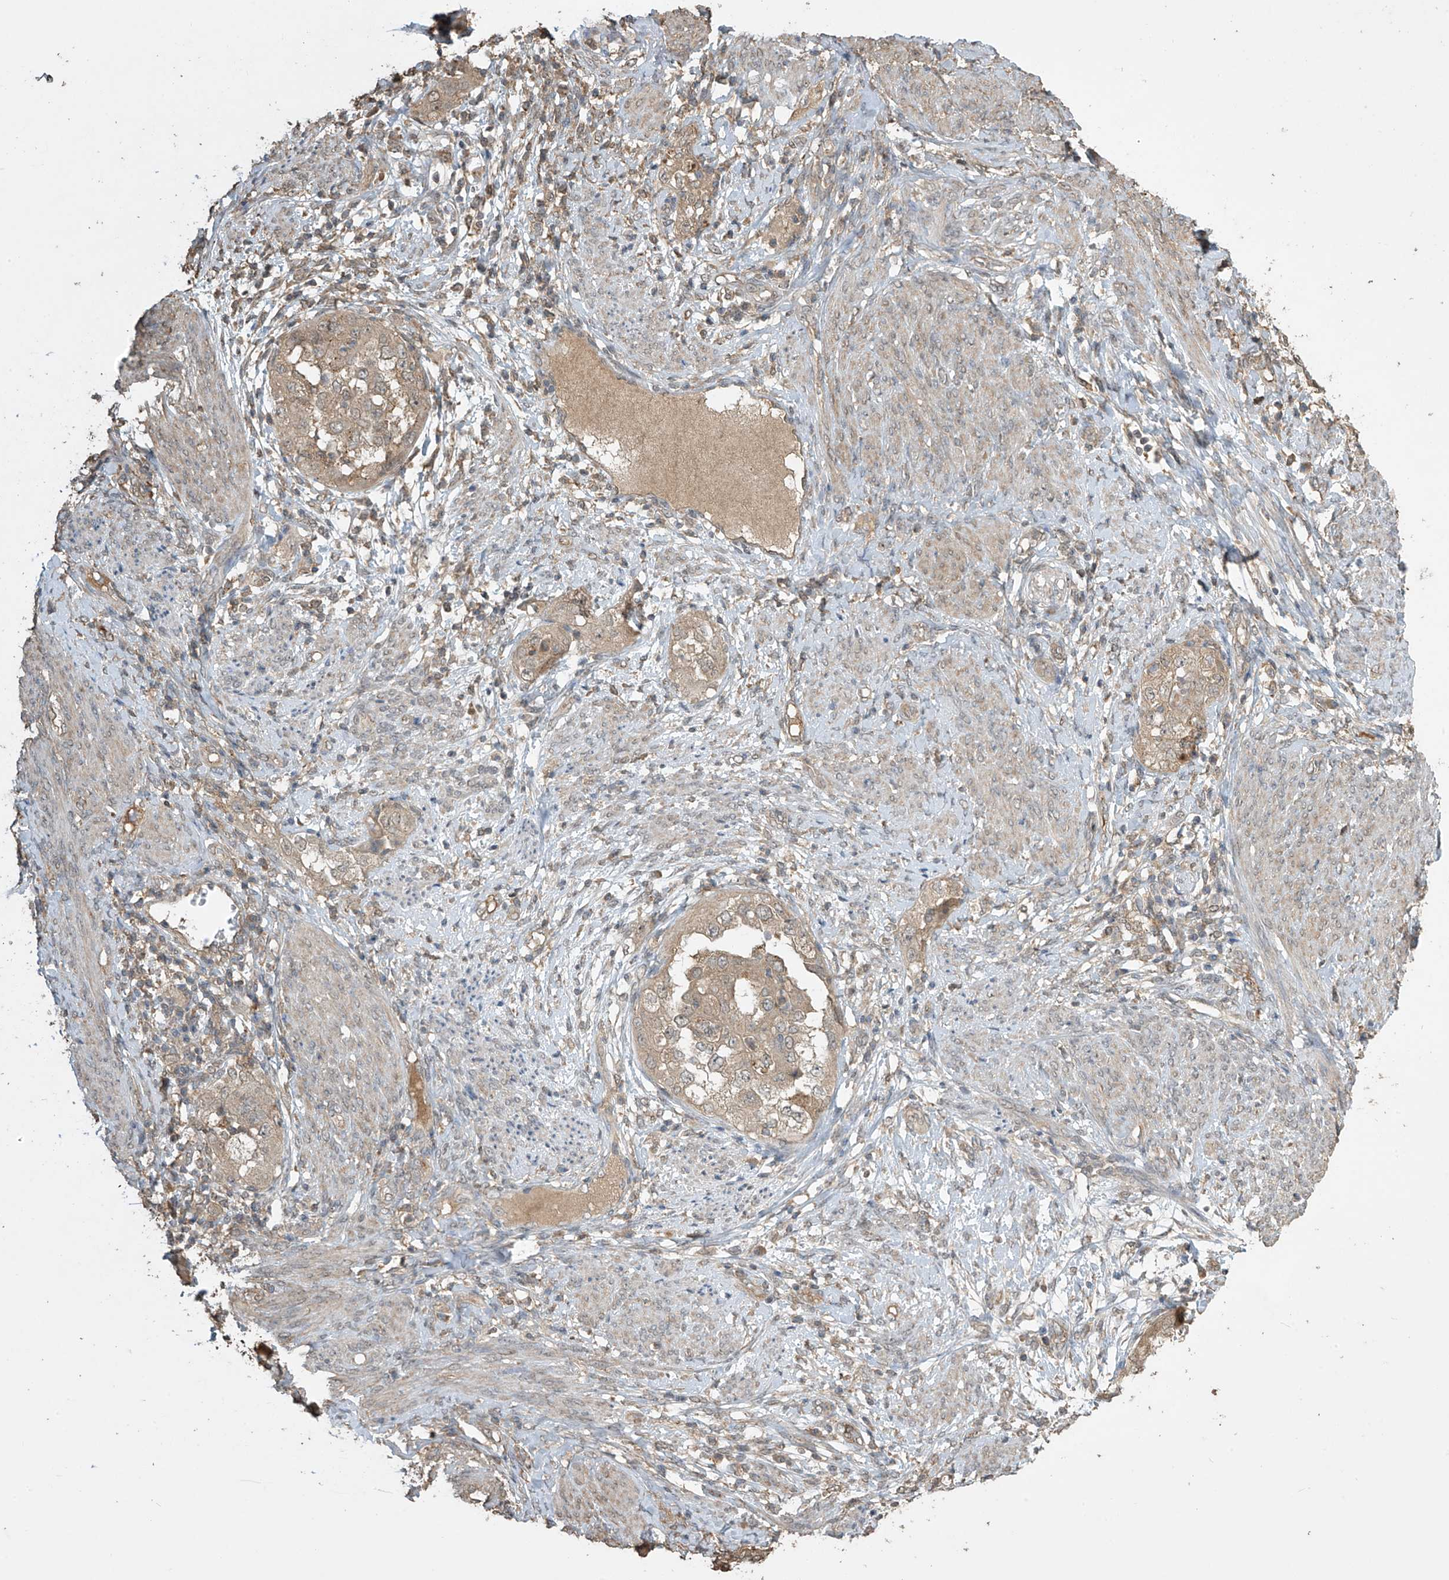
{"staining": {"intensity": "weak", "quantity": ">75%", "location": "cytoplasmic/membranous"}, "tissue": "endometrial cancer", "cell_type": "Tumor cells", "image_type": "cancer", "snomed": [{"axis": "morphology", "description": "Adenocarcinoma, NOS"}, {"axis": "topography", "description": "Endometrium"}], "caption": "Immunohistochemistry (IHC) image of neoplastic tissue: human endometrial cancer stained using IHC displays low levels of weak protein expression localized specifically in the cytoplasmic/membranous of tumor cells, appearing as a cytoplasmic/membranous brown color.", "gene": "SLFN14", "patient": {"sex": "female", "age": 85}}